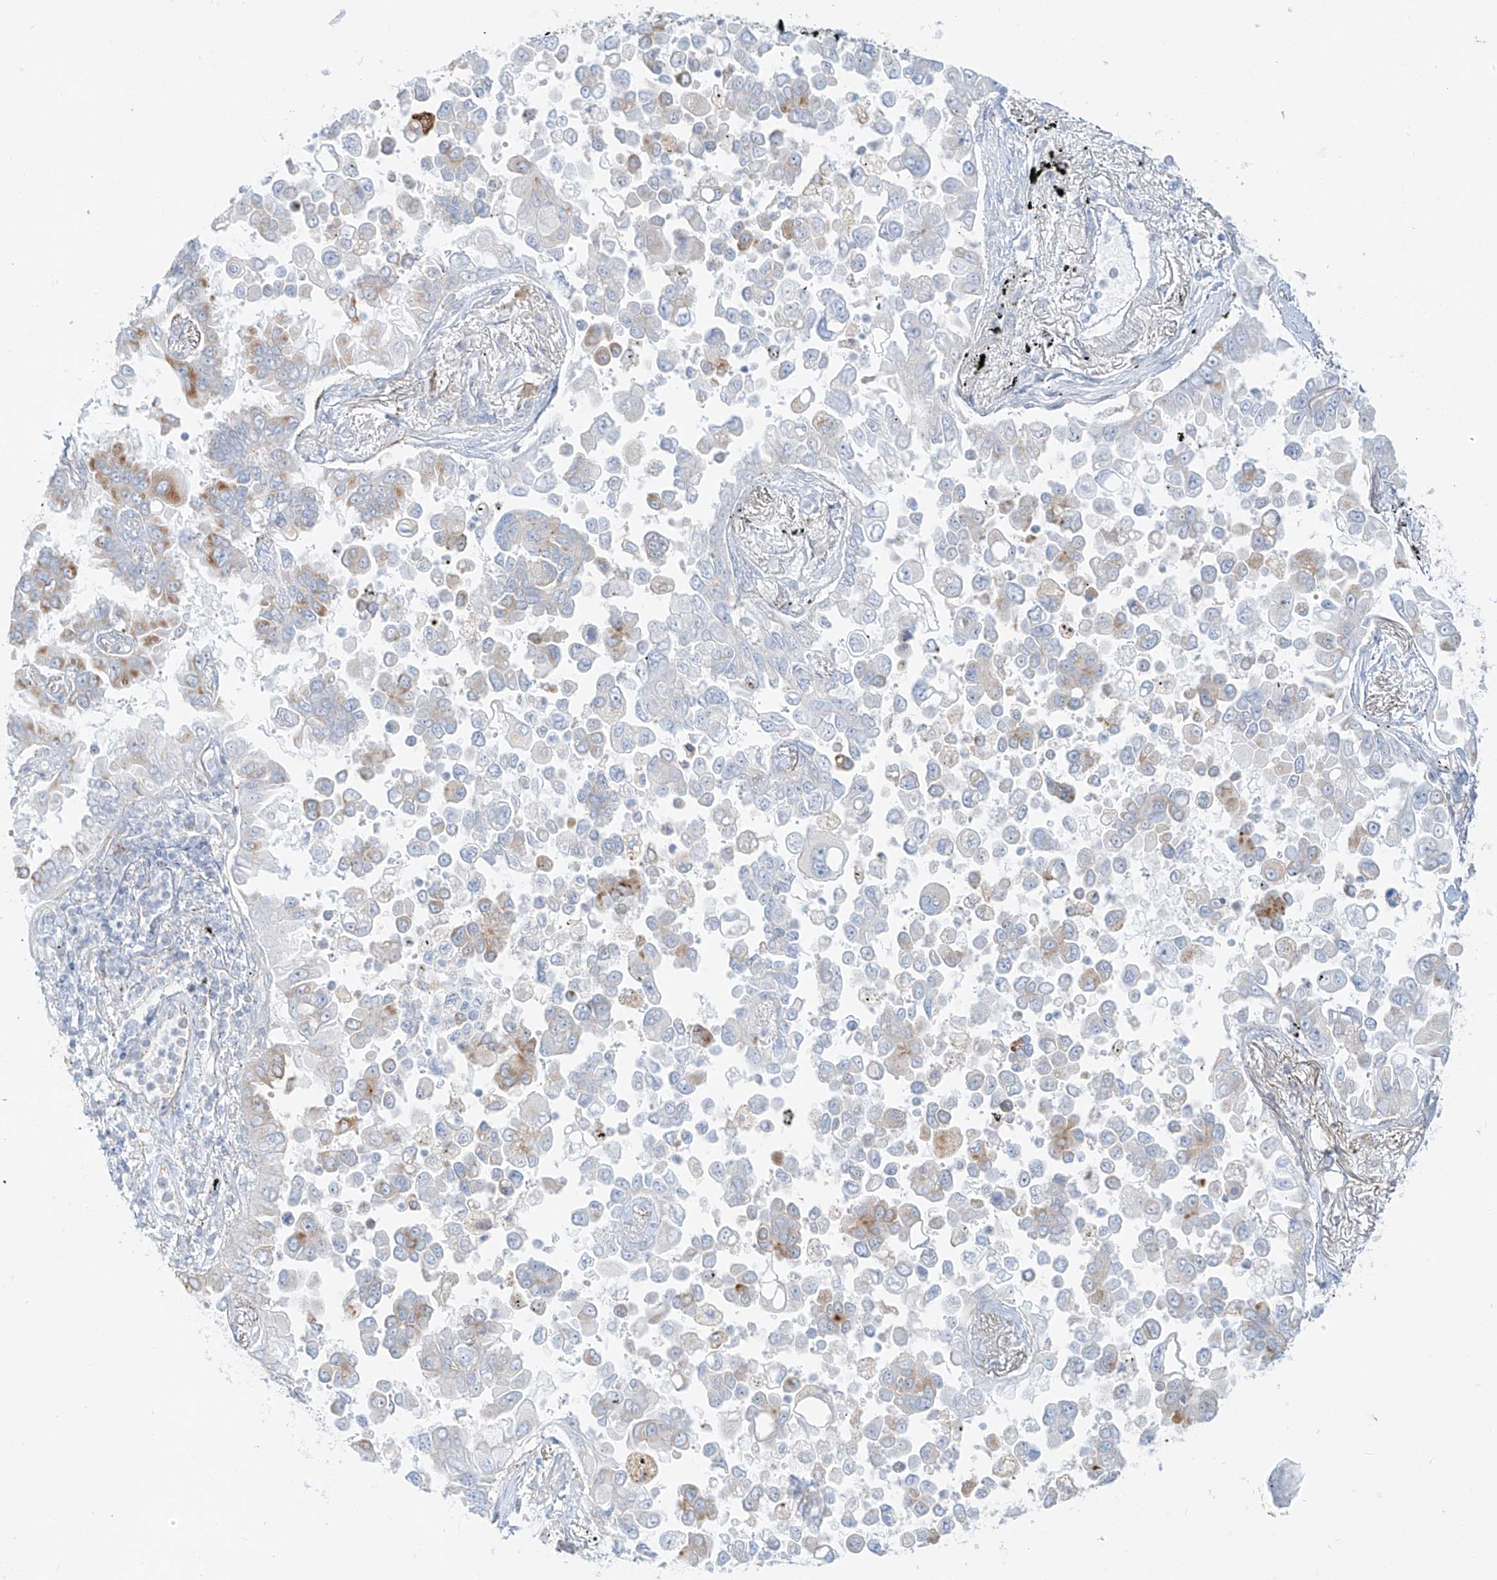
{"staining": {"intensity": "moderate", "quantity": "<25%", "location": "cytoplasmic/membranous"}, "tissue": "lung cancer", "cell_type": "Tumor cells", "image_type": "cancer", "snomed": [{"axis": "morphology", "description": "Adenocarcinoma, NOS"}, {"axis": "topography", "description": "Lung"}], "caption": "This is a histology image of immunohistochemistry (IHC) staining of lung adenocarcinoma, which shows moderate expression in the cytoplasmic/membranous of tumor cells.", "gene": "SLC35F6", "patient": {"sex": "female", "age": 67}}